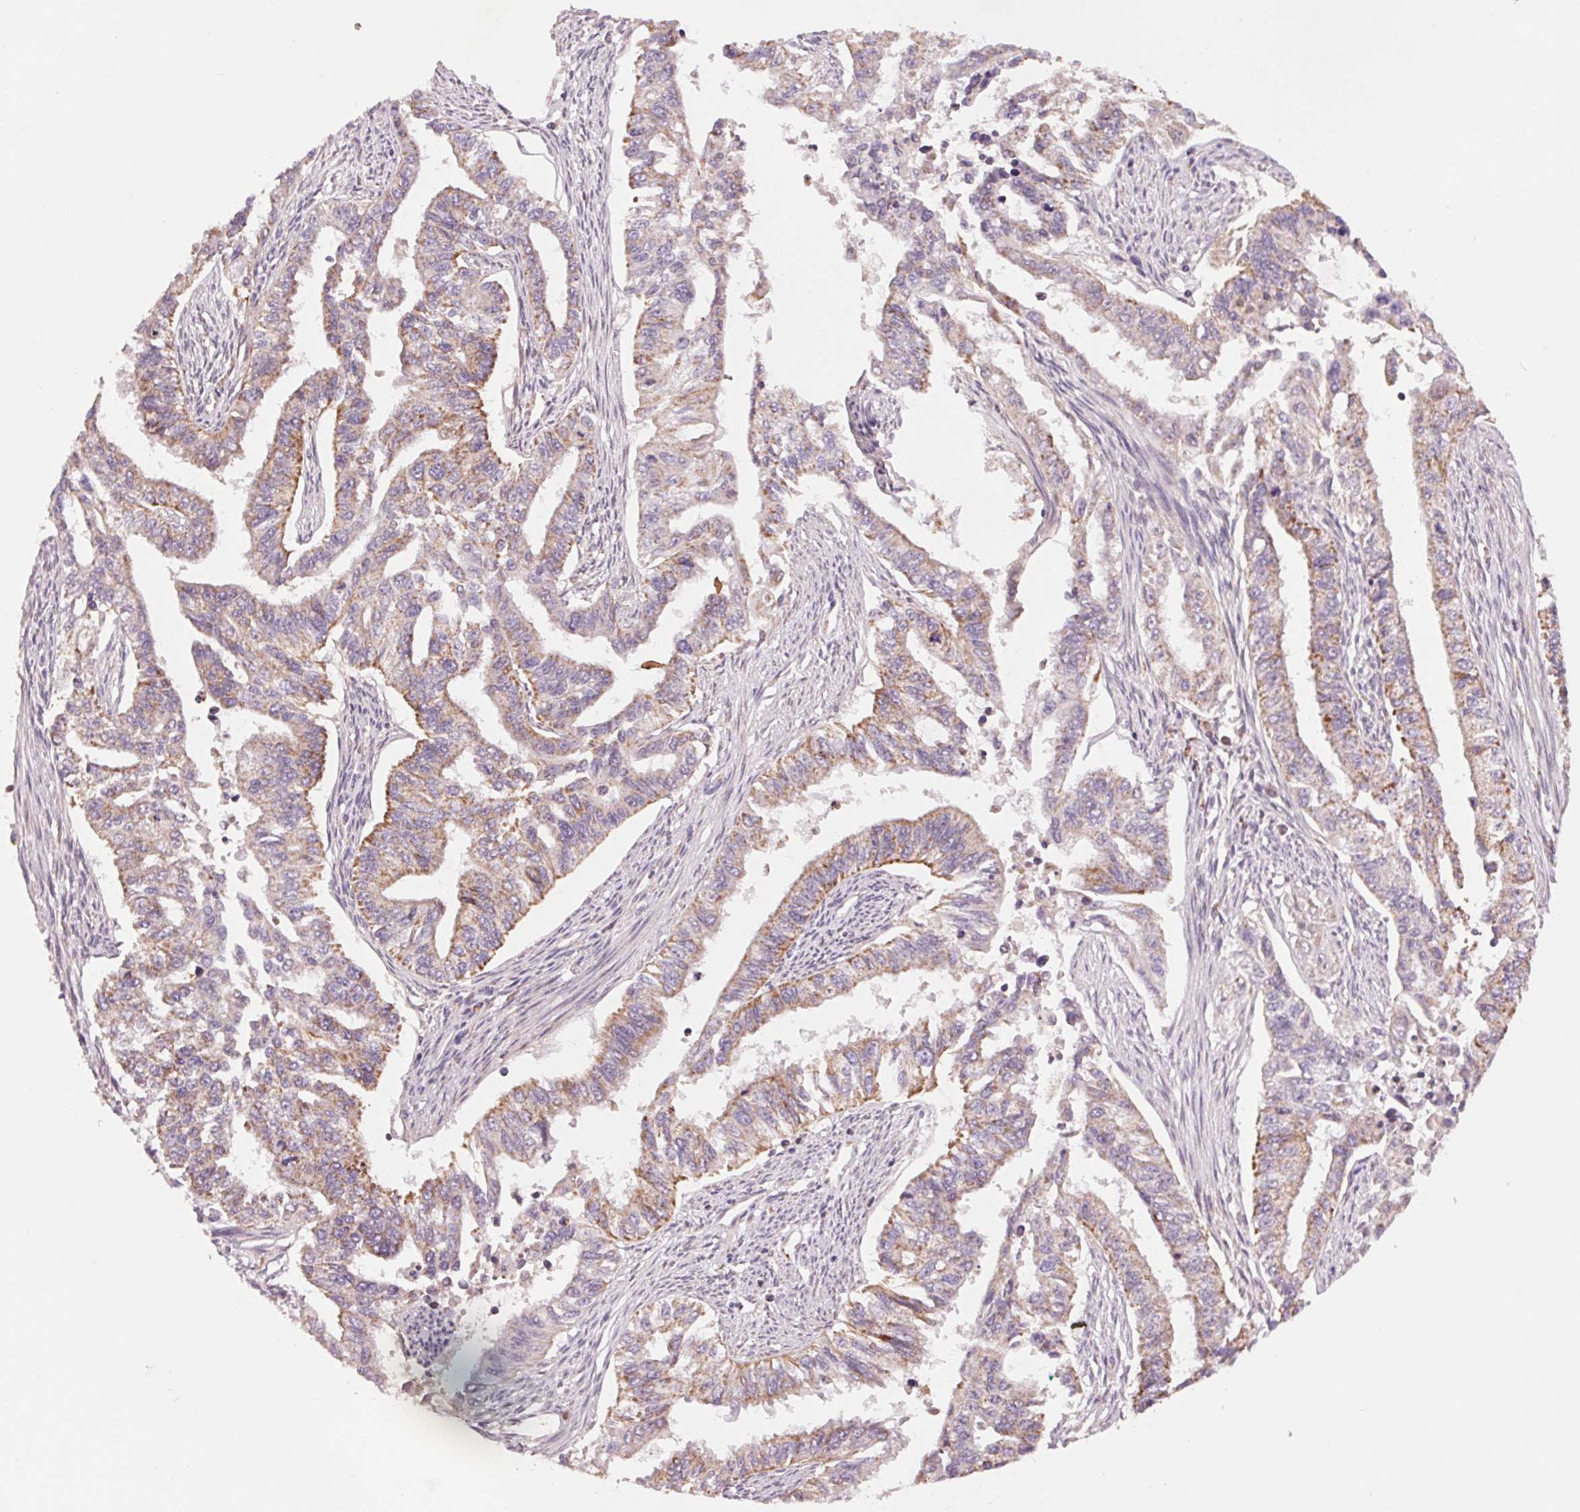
{"staining": {"intensity": "moderate", "quantity": ">75%", "location": "cytoplasmic/membranous"}, "tissue": "endometrial cancer", "cell_type": "Tumor cells", "image_type": "cancer", "snomed": [{"axis": "morphology", "description": "Adenocarcinoma, NOS"}, {"axis": "topography", "description": "Uterus"}], "caption": "Protein staining of endometrial cancer tissue exhibits moderate cytoplasmic/membranous expression in approximately >75% of tumor cells. (Brightfield microscopy of DAB IHC at high magnification).", "gene": "COX6A1", "patient": {"sex": "female", "age": 59}}